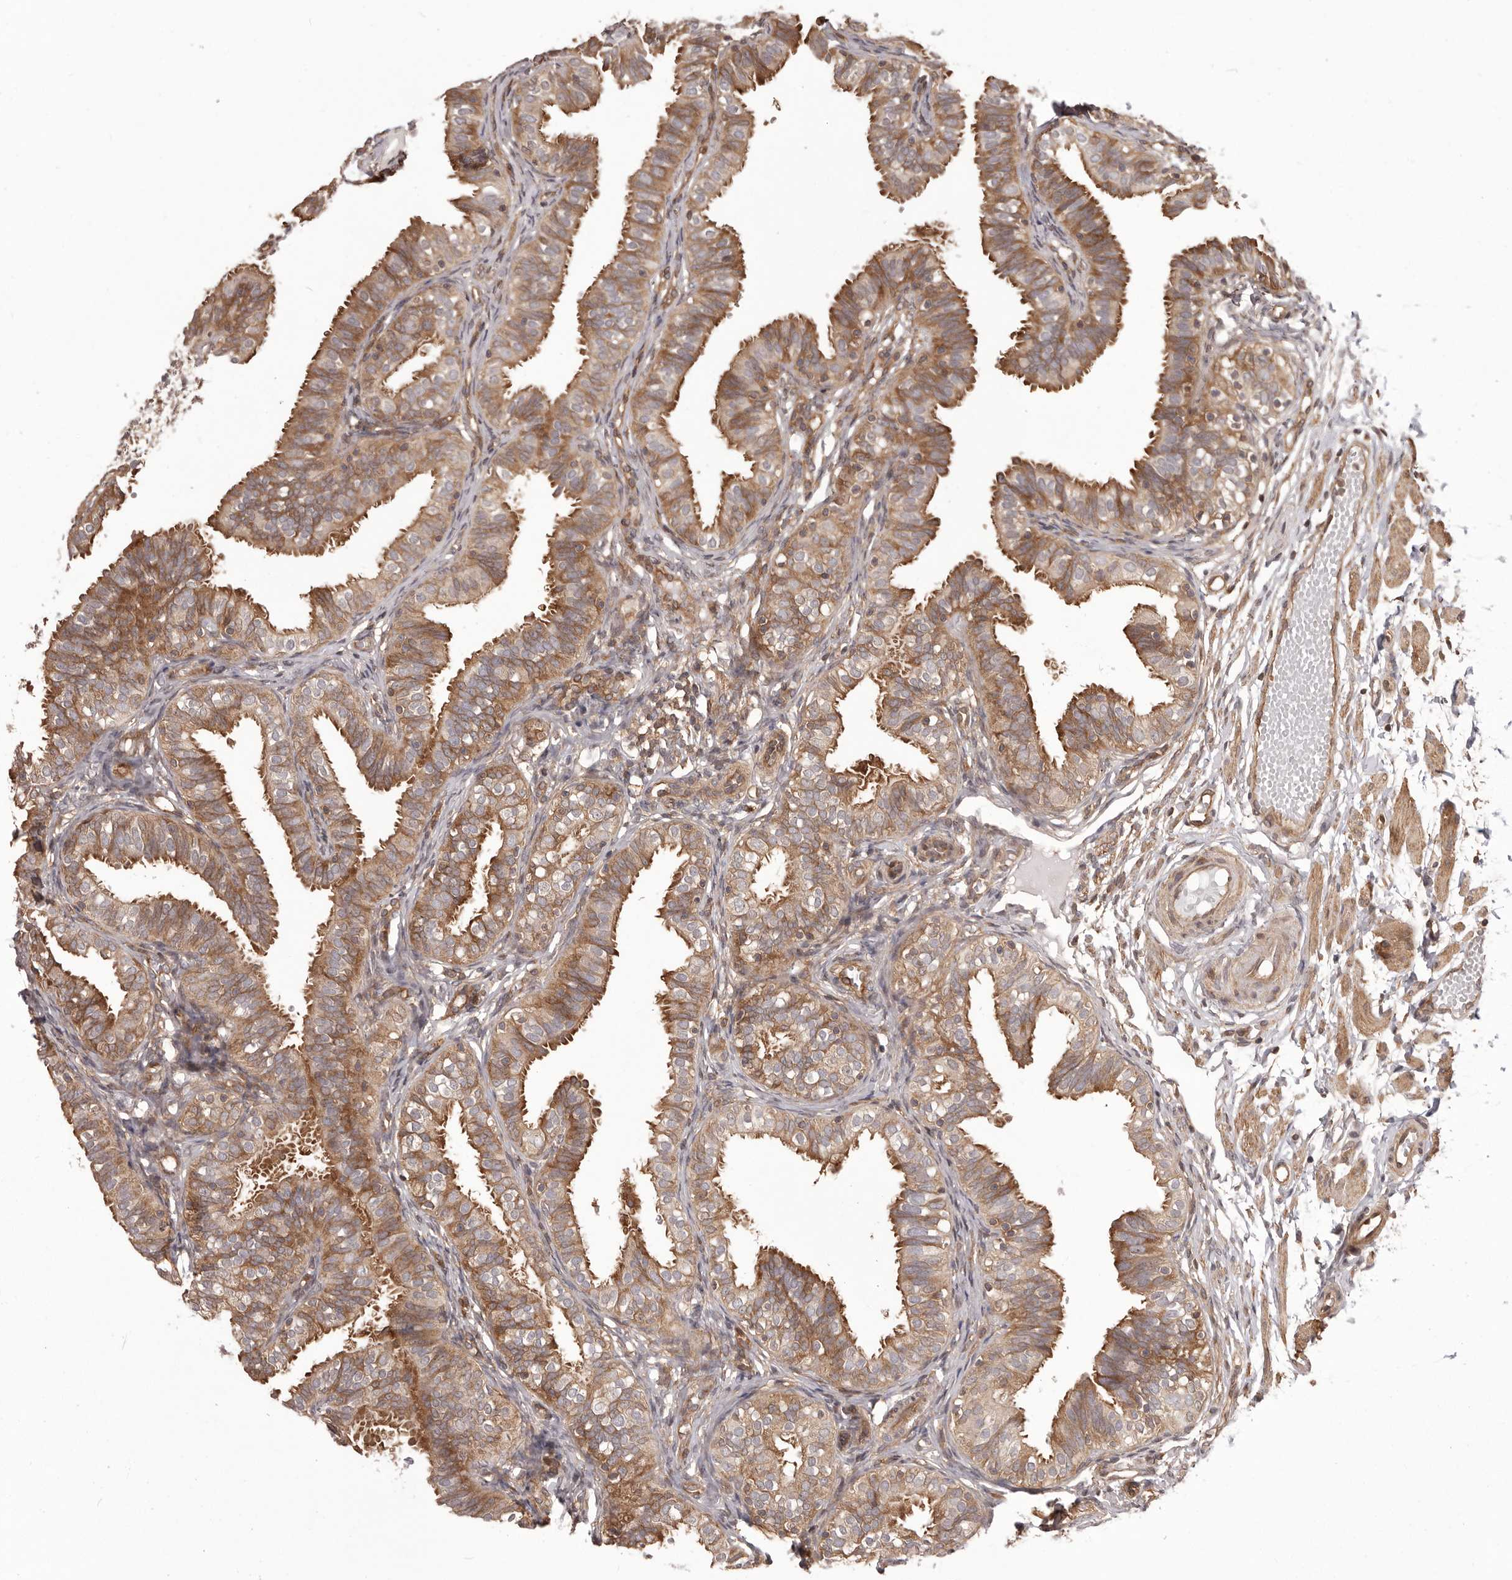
{"staining": {"intensity": "moderate", "quantity": ">75%", "location": "cytoplasmic/membranous"}, "tissue": "fallopian tube", "cell_type": "Glandular cells", "image_type": "normal", "snomed": [{"axis": "morphology", "description": "Normal tissue, NOS"}, {"axis": "topography", "description": "Fallopian tube"}], "caption": "DAB immunohistochemical staining of unremarkable fallopian tube exhibits moderate cytoplasmic/membranous protein staining in about >75% of glandular cells.", "gene": "NFKBIA", "patient": {"sex": "female", "age": 35}}